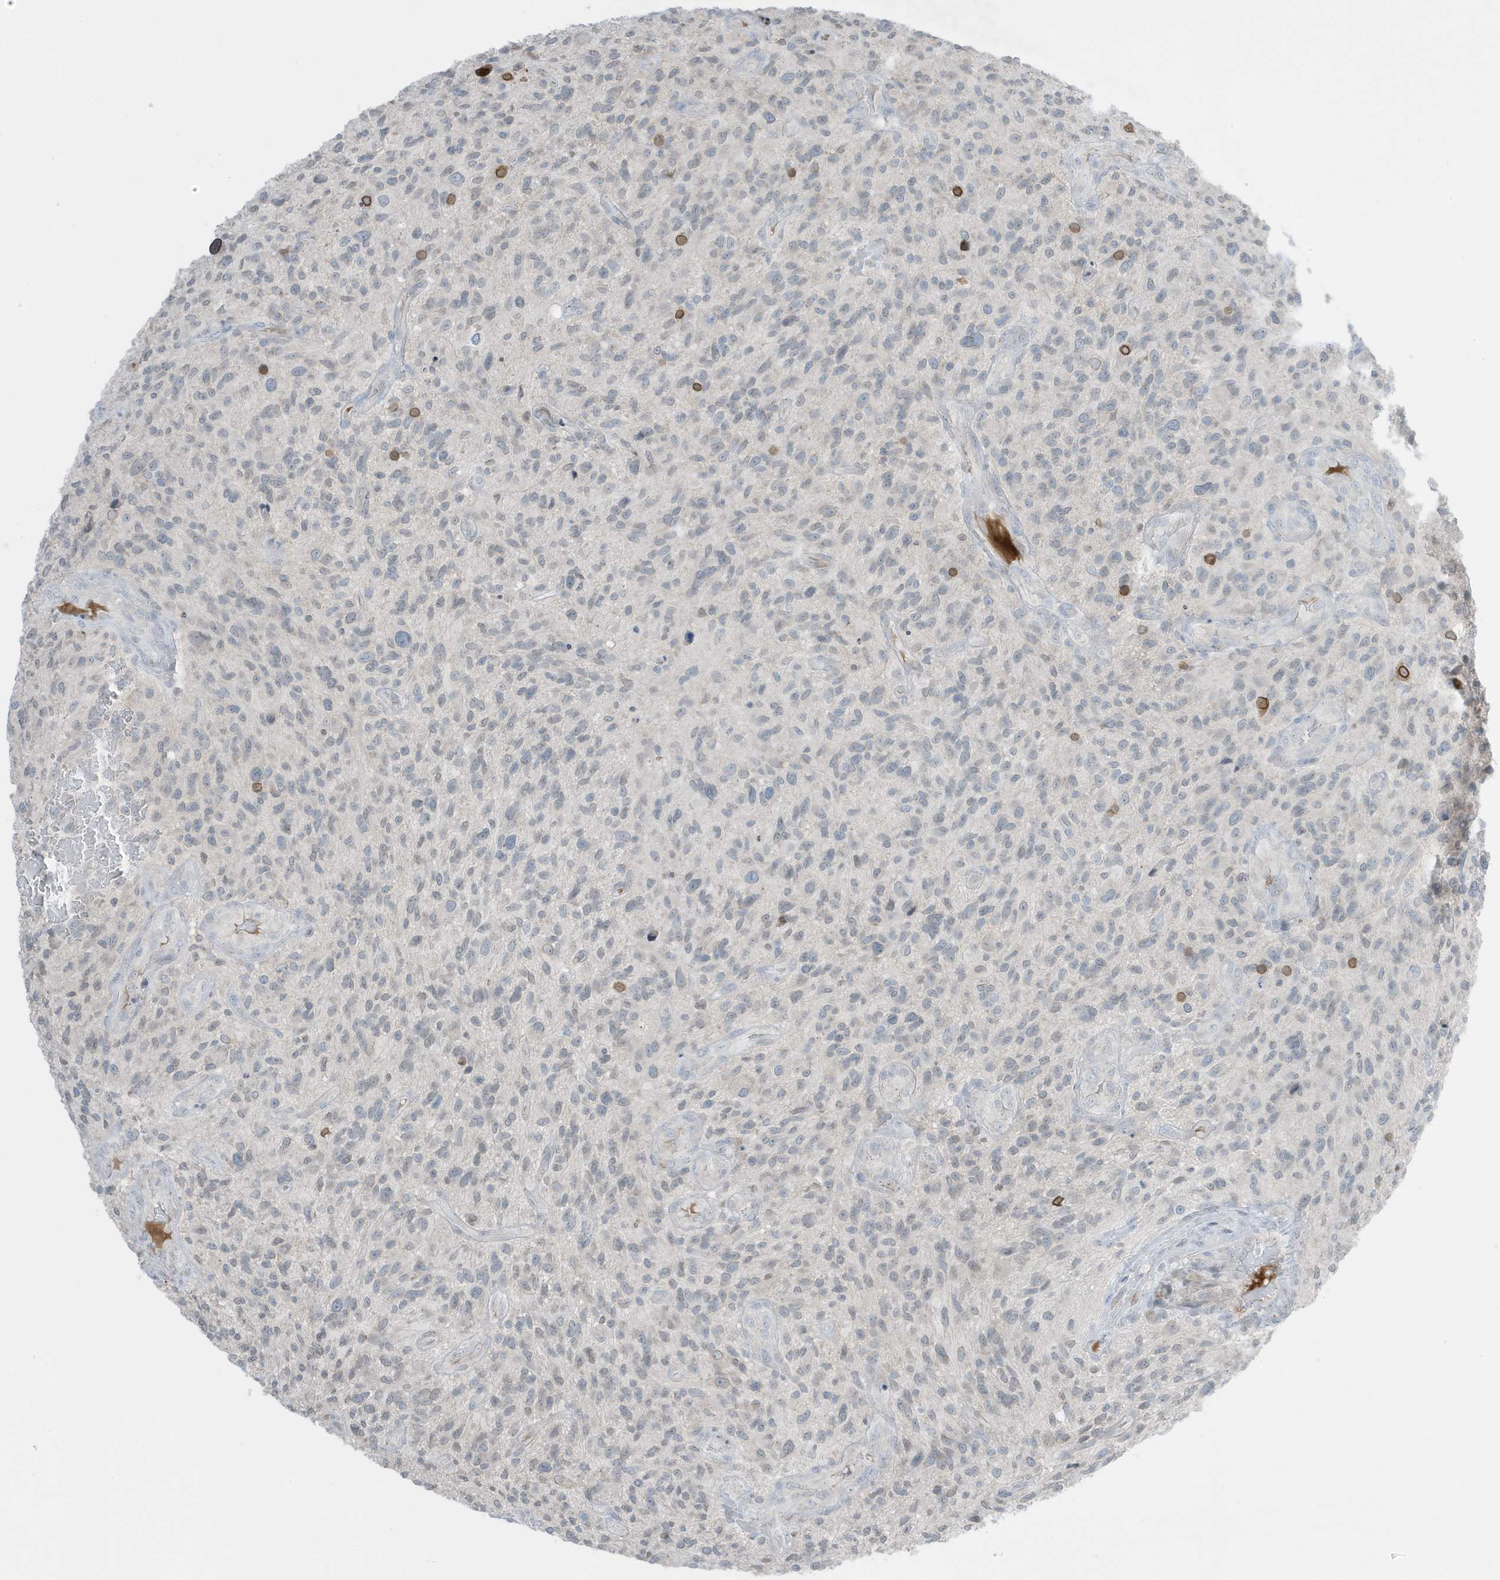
{"staining": {"intensity": "negative", "quantity": "none", "location": "none"}, "tissue": "glioma", "cell_type": "Tumor cells", "image_type": "cancer", "snomed": [{"axis": "morphology", "description": "Glioma, malignant, High grade"}, {"axis": "topography", "description": "Brain"}], "caption": "Tumor cells show no significant protein expression in glioma. (DAB (3,3'-diaminobenzidine) immunohistochemistry (IHC) visualized using brightfield microscopy, high magnification).", "gene": "FNDC1", "patient": {"sex": "male", "age": 47}}